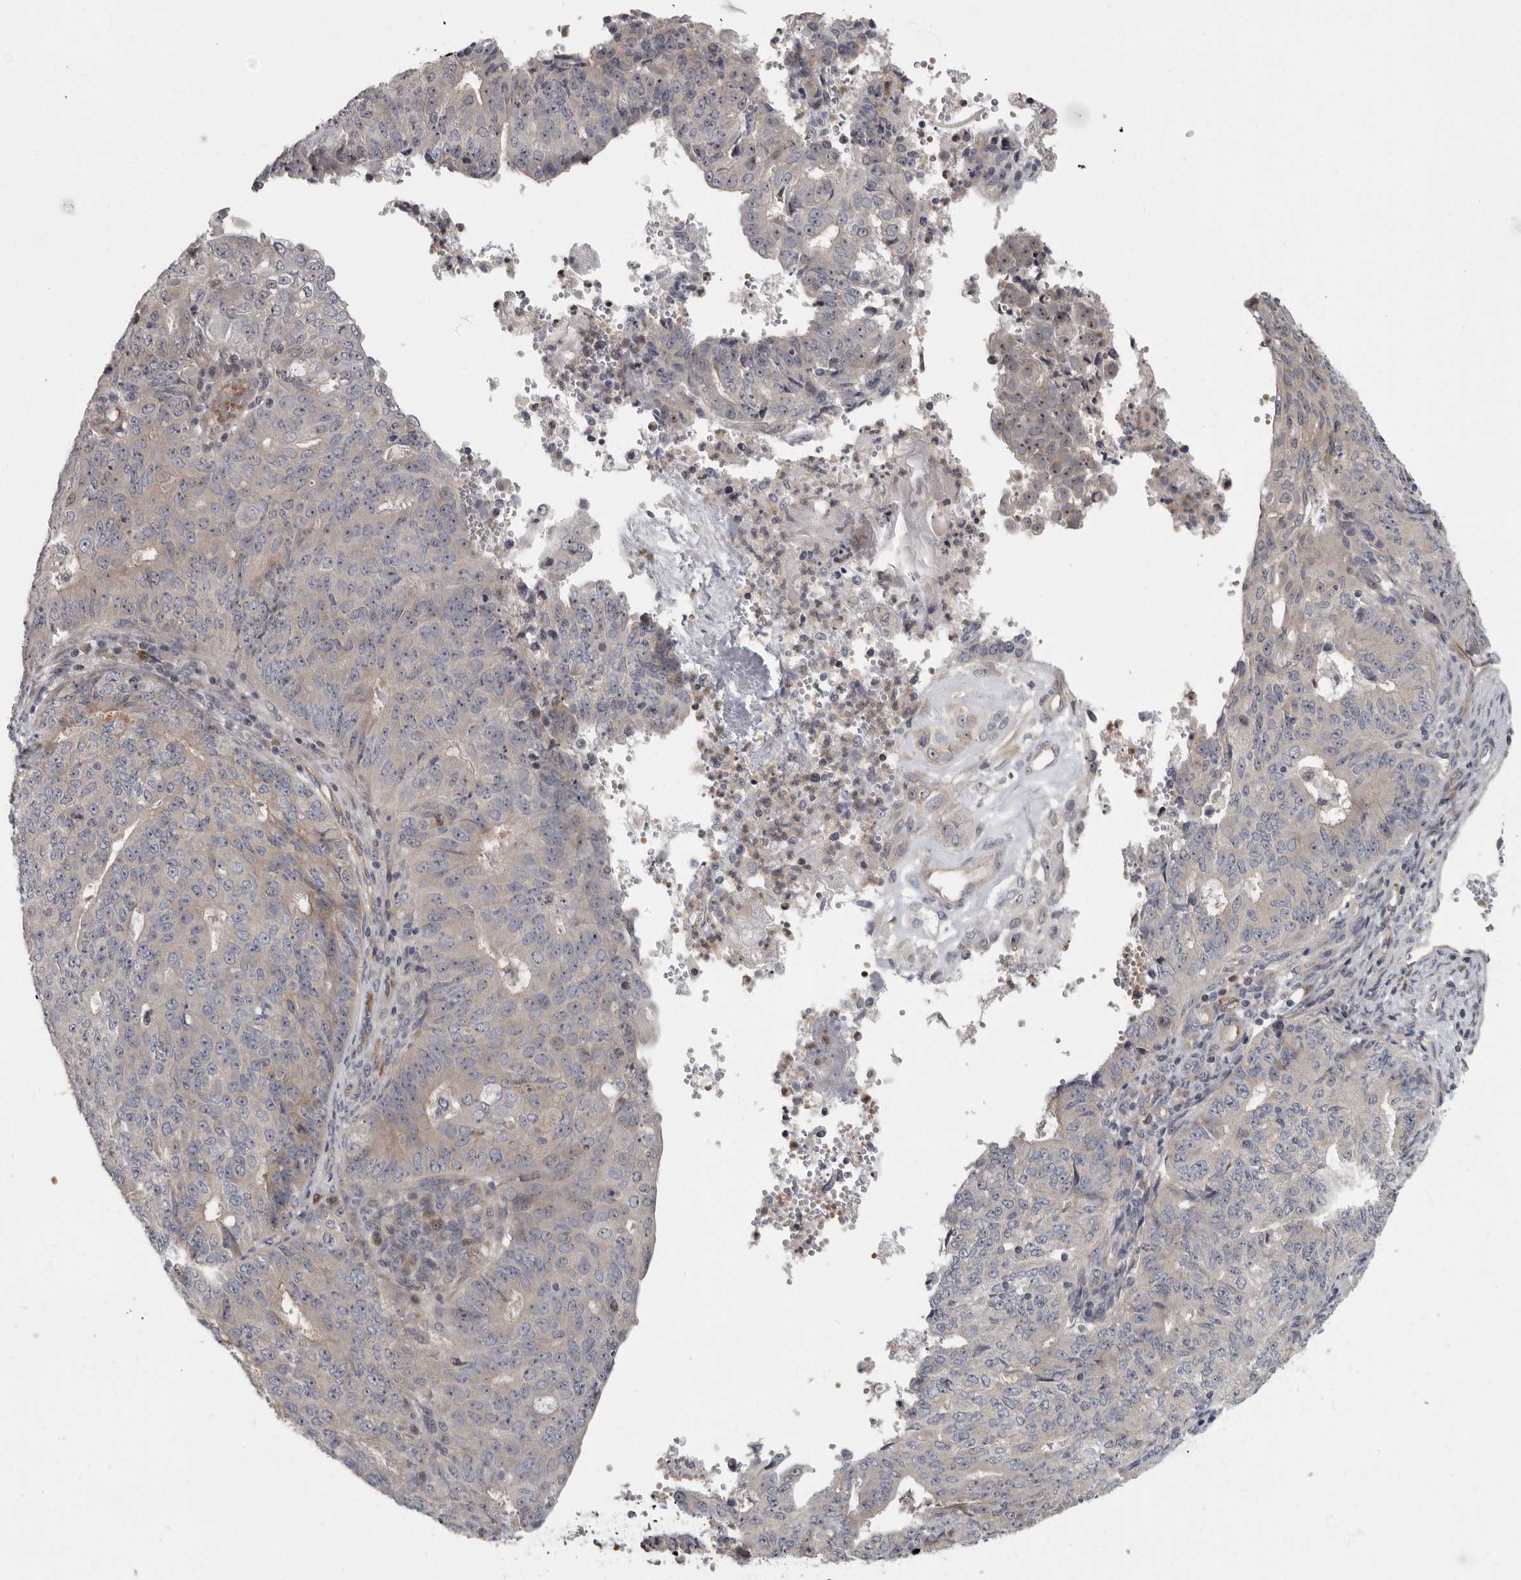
{"staining": {"intensity": "negative", "quantity": "none", "location": "none"}, "tissue": "endometrial cancer", "cell_type": "Tumor cells", "image_type": "cancer", "snomed": [{"axis": "morphology", "description": "Adenocarcinoma, NOS"}, {"axis": "topography", "description": "Endometrium"}], "caption": "An immunohistochemistry image of endometrial adenocarcinoma is shown. There is no staining in tumor cells of endometrial adenocarcinoma.", "gene": "PDCD11", "patient": {"sex": "female", "age": 32}}